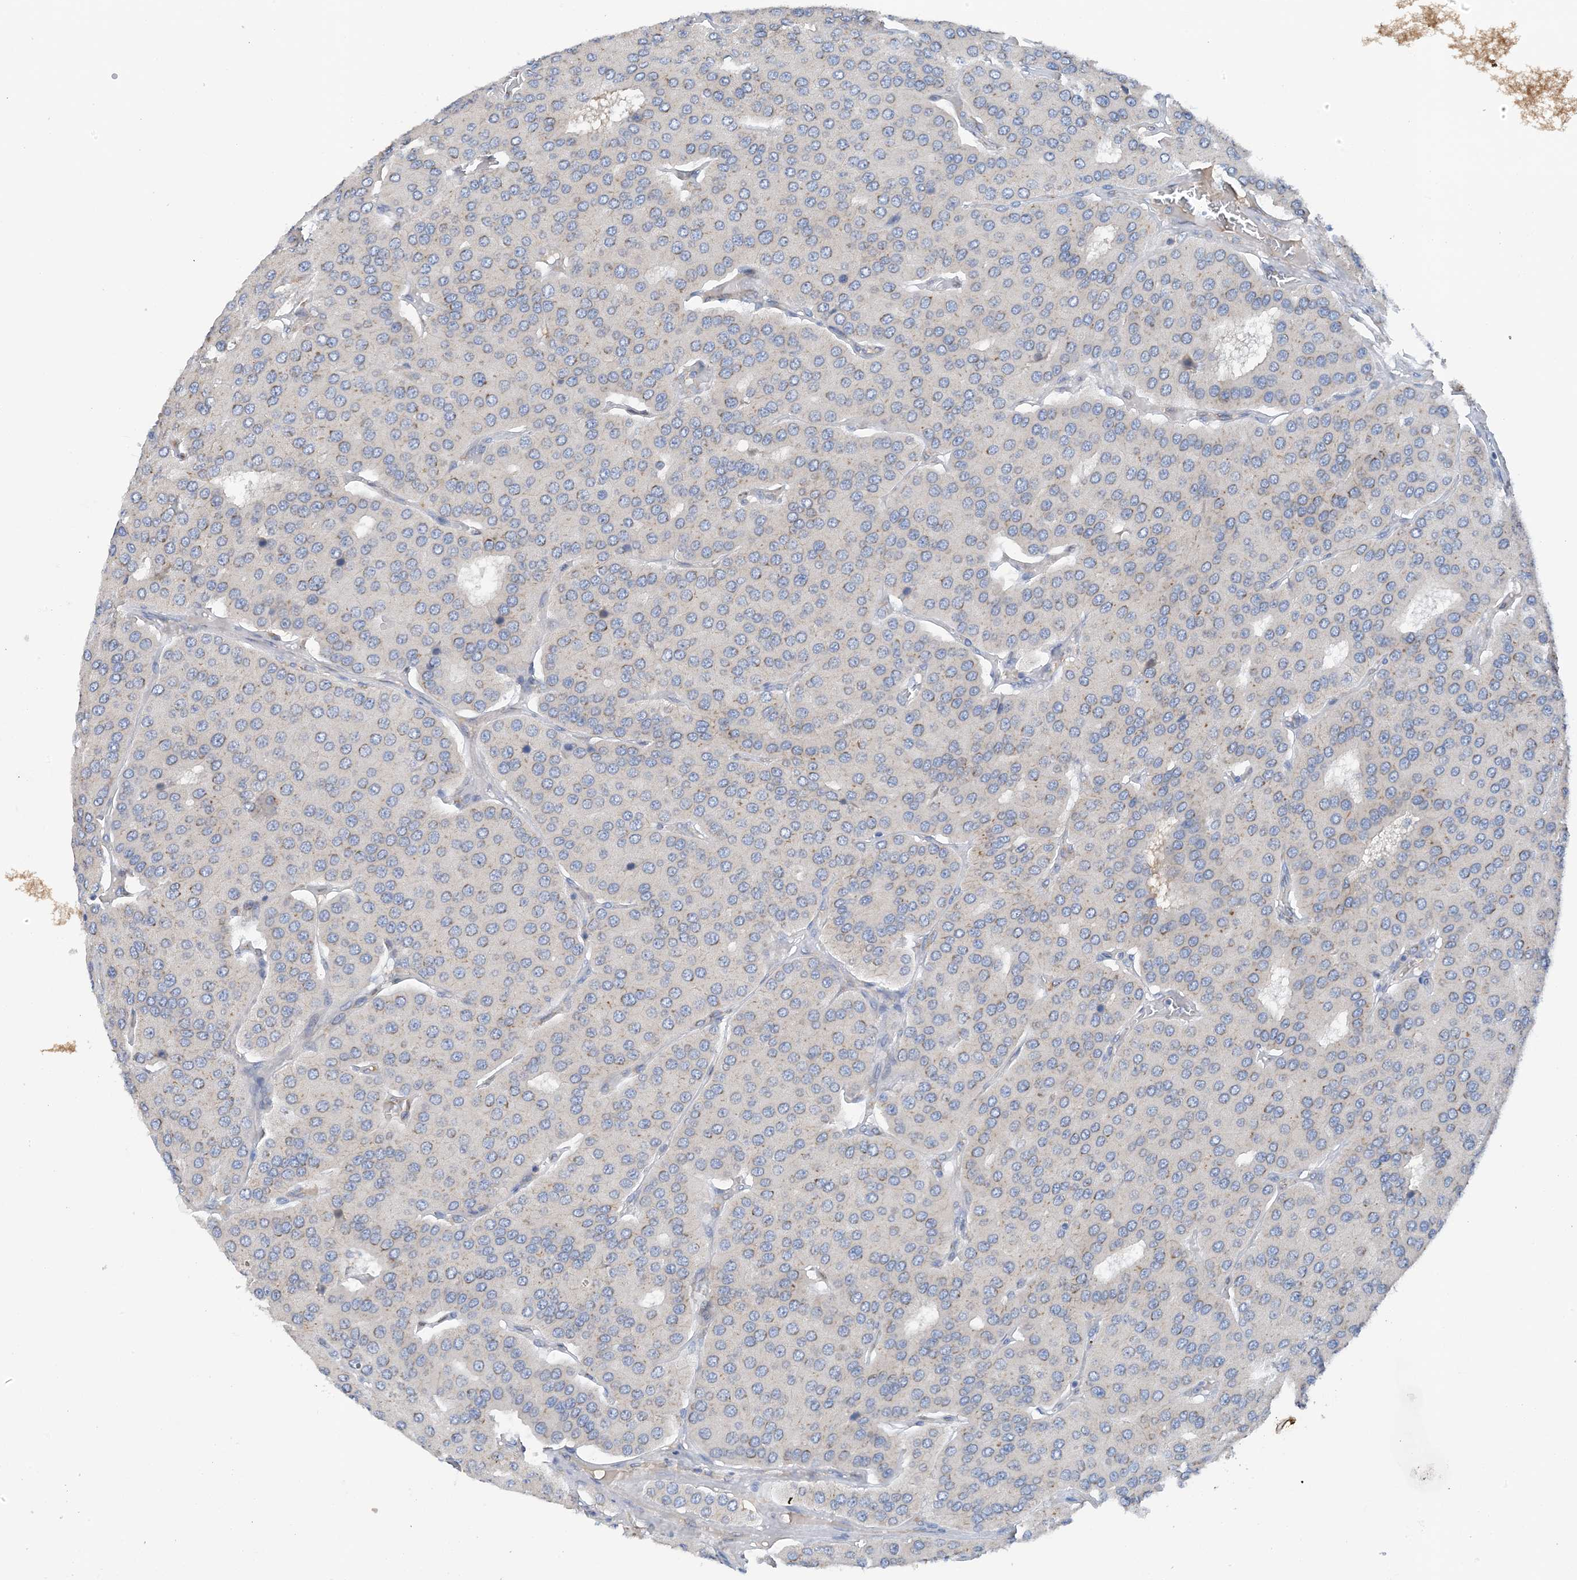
{"staining": {"intensity": "negative", "quantity": "none", "location": "none"}, "tissue": "parathyroid gland", "cell_type": "Glandular cells", "image_type": "normal", "snomed": [{"axis": "morphology", "description": "Normal tissue, NOS"}, {"axis": "morphology", "description": "Adenoma, NOS"}, {"axis": "topography", "description": "Parathyroid gland"}], "caption": "DAB immunohistochemical staining of benign human parathyroid gland reveals no significant expression in glandular cells.", "gene": "SLC5A11", "patient": {"sex": "female", "age": 86}}